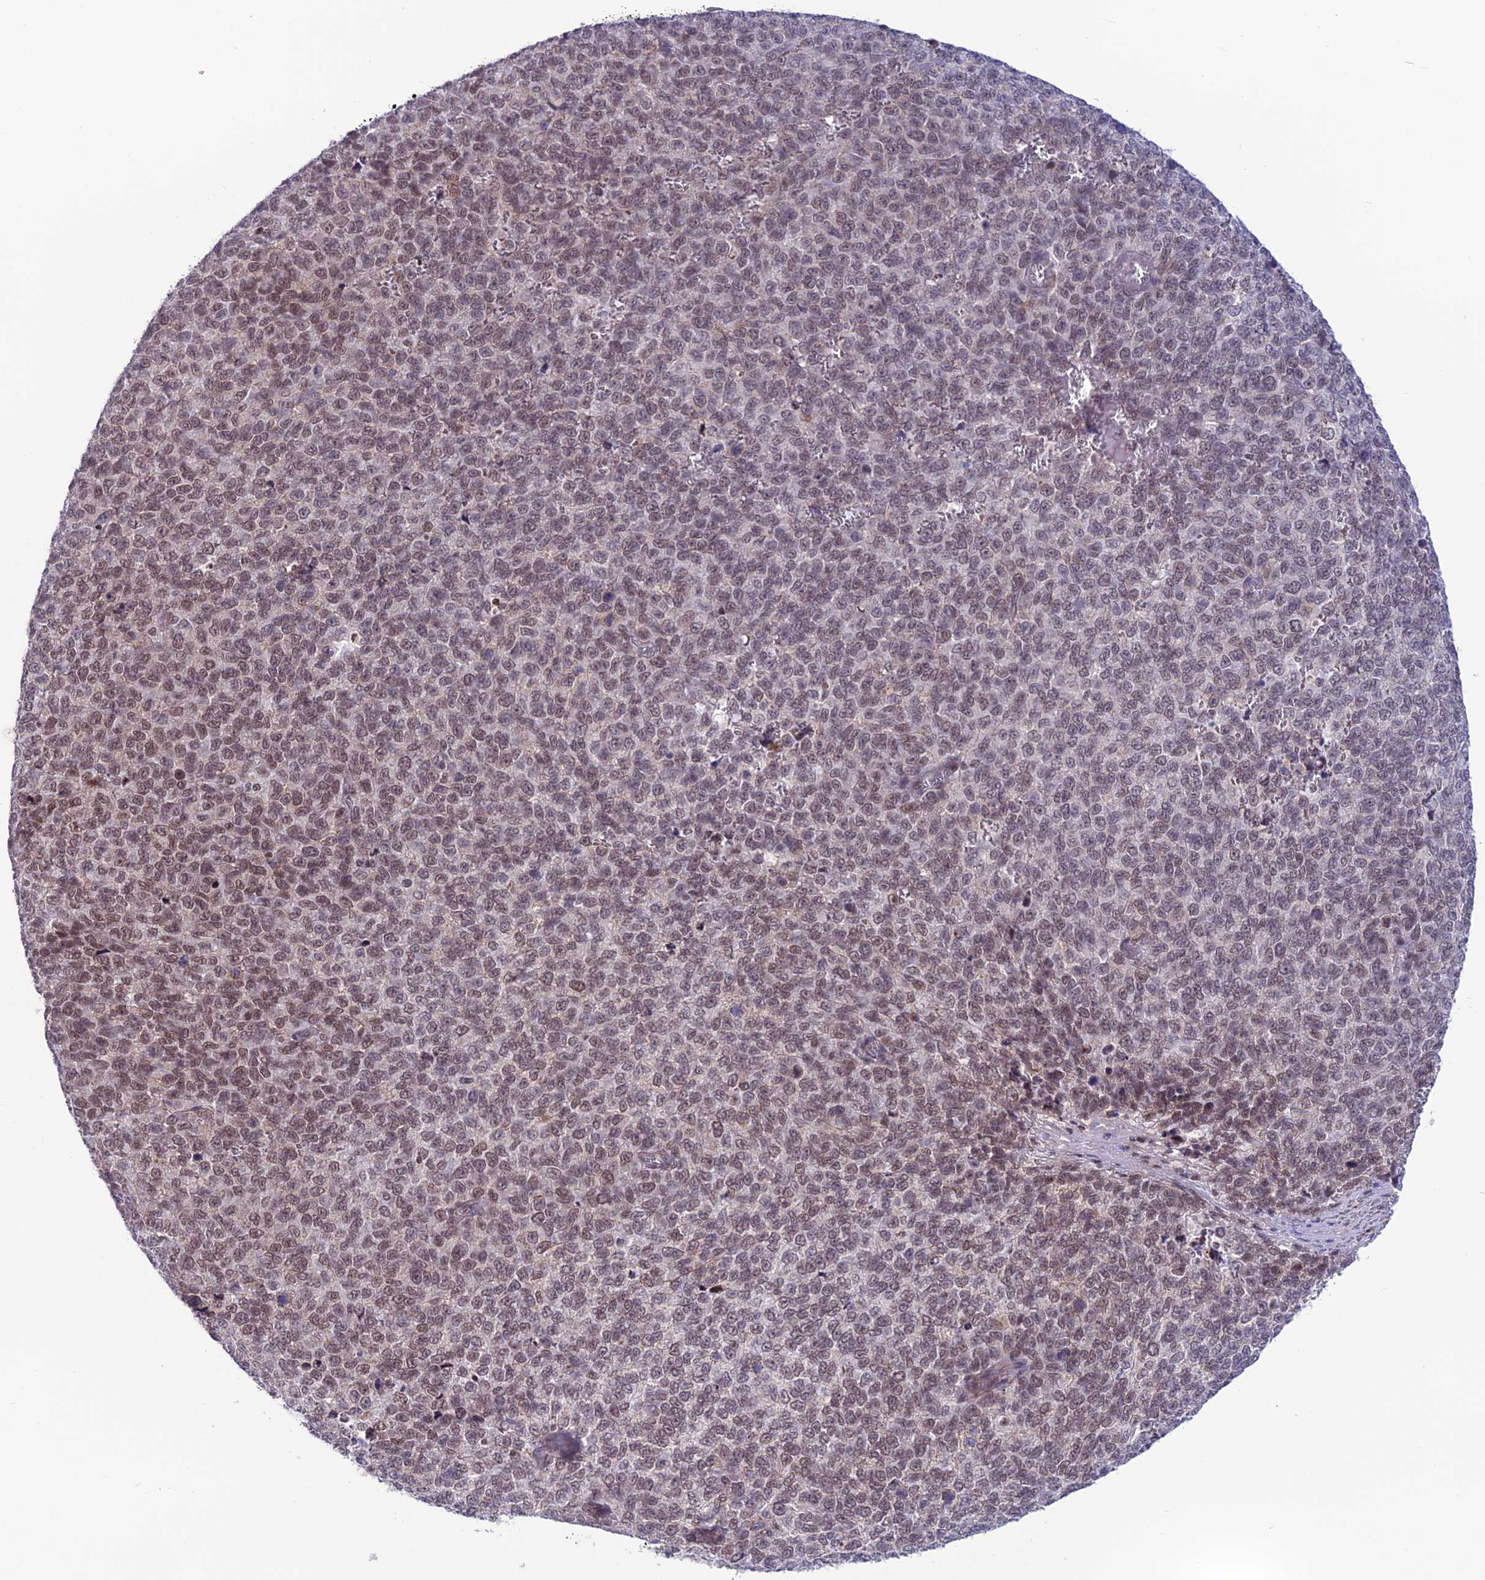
{"staining": {"intensity": "moderate", "quantity": ">75%", "location": "nuclear"}, "tissue": "melanoma", "cell_type": "Tumor cells", "image_type": "cancer", "snomed": [{"axis": "morphology", "description": "Malignant melanoma, NOS"}, {"axis": "topography", "description": "Nose, NOS"}], "caption": "Immunohistochemical staining of melanoma shows moderate nuclear protein expression in approximately >75% of tumor cells. Nuclei are stained in blue.", "gene": "COL6A6", "patient": {"sex": "female", "age": 48}}